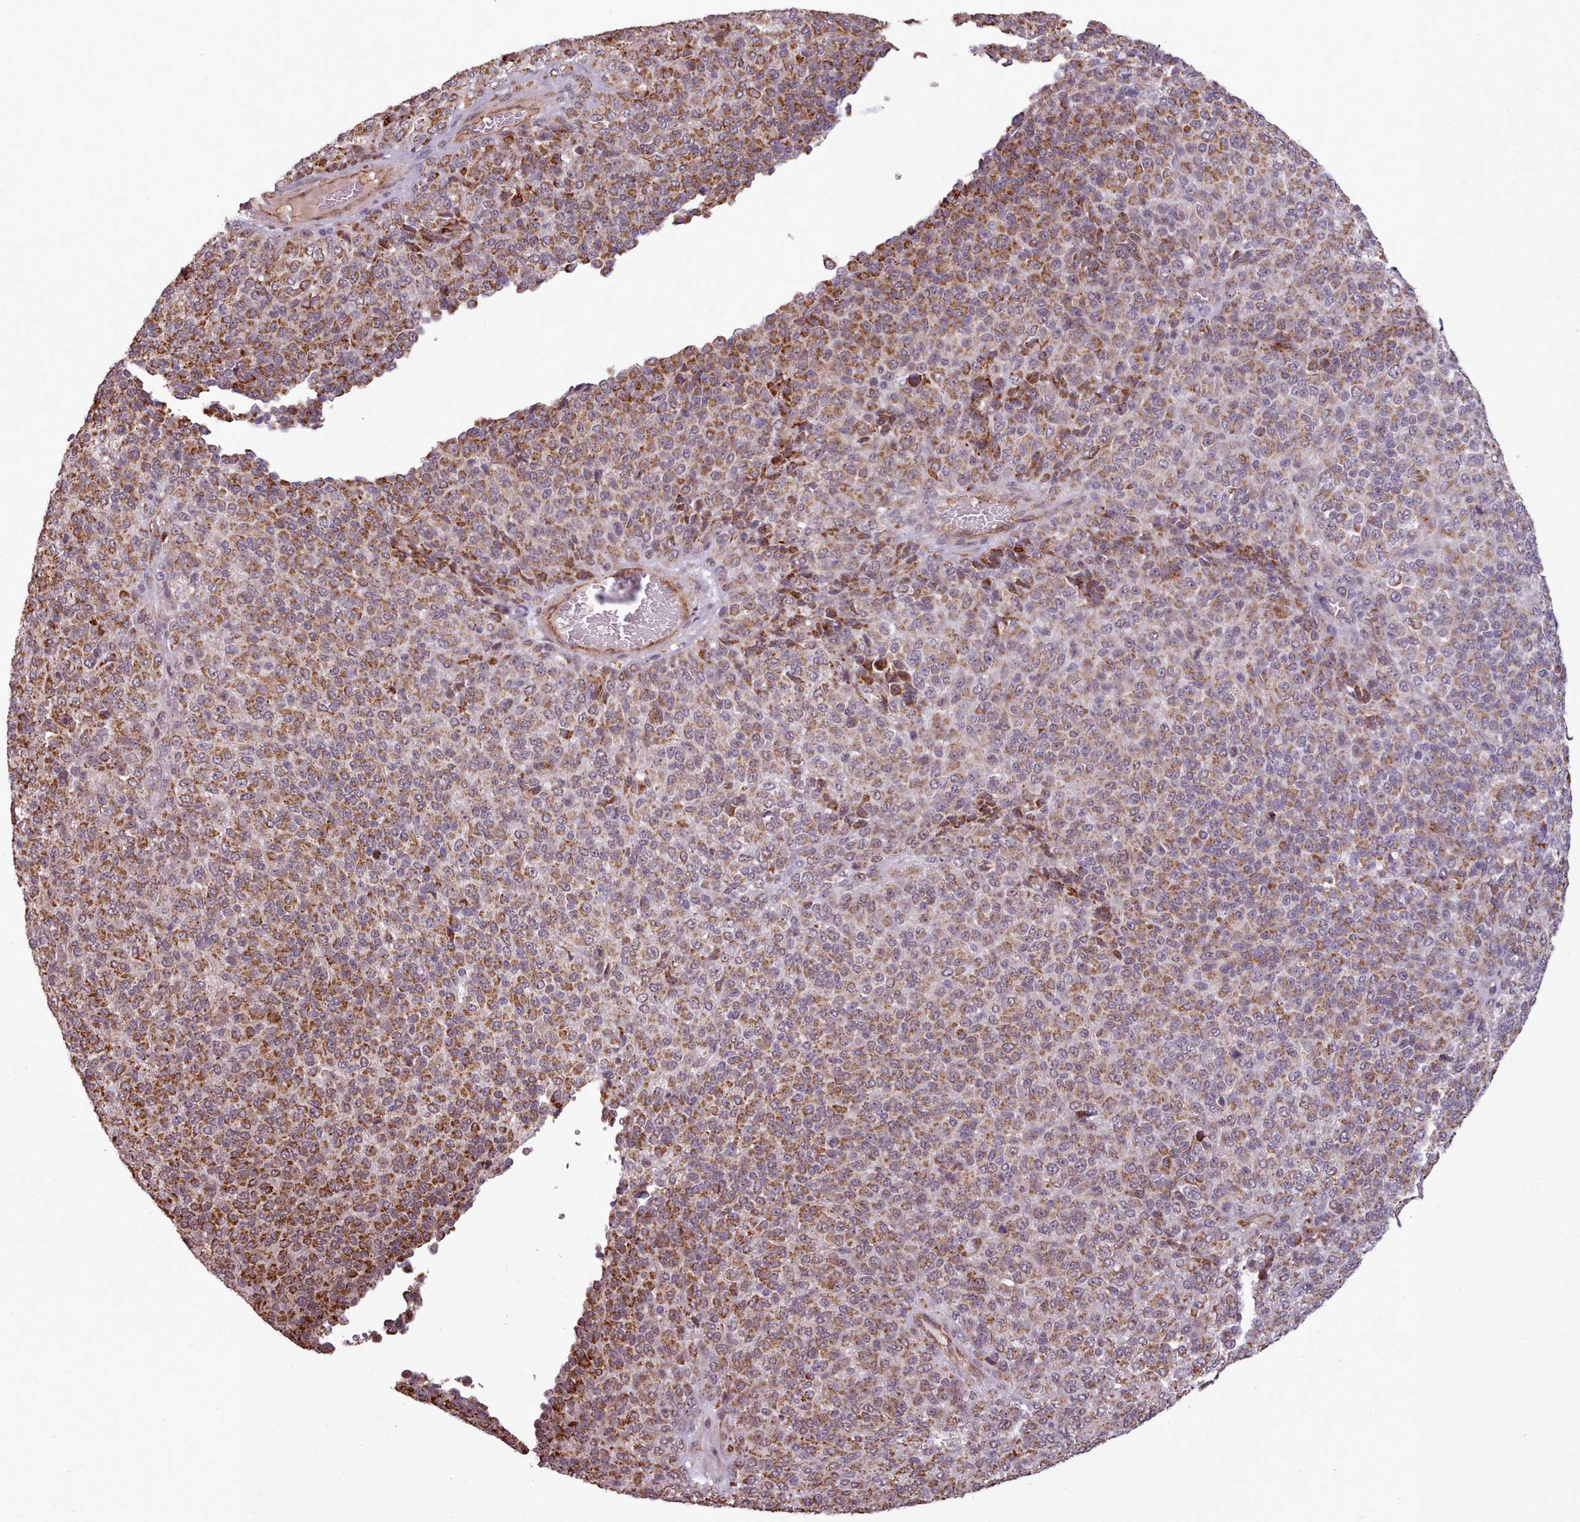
{"staining": {"intensity": "moderate", "quantity": "25%-75%", "location": "cytoplasmic/membranous"}, "tissue": "melanoma", "cell_type": "Tumor cells", "image_type": "cancer", "snomed": [{"axis": "morphology", "description": "Malignant melanoma, Metastatic site"}, {"axis": "topography", "description": "Brain"}], "caption": "Moderate cytoplasmic/membranous protein positivity is seen in about 25%-75% of tumor cells in malignant melanoma (metastatic site).", "gene": "ZMYM4", "patient": {"sex": "female", "age": 56}}